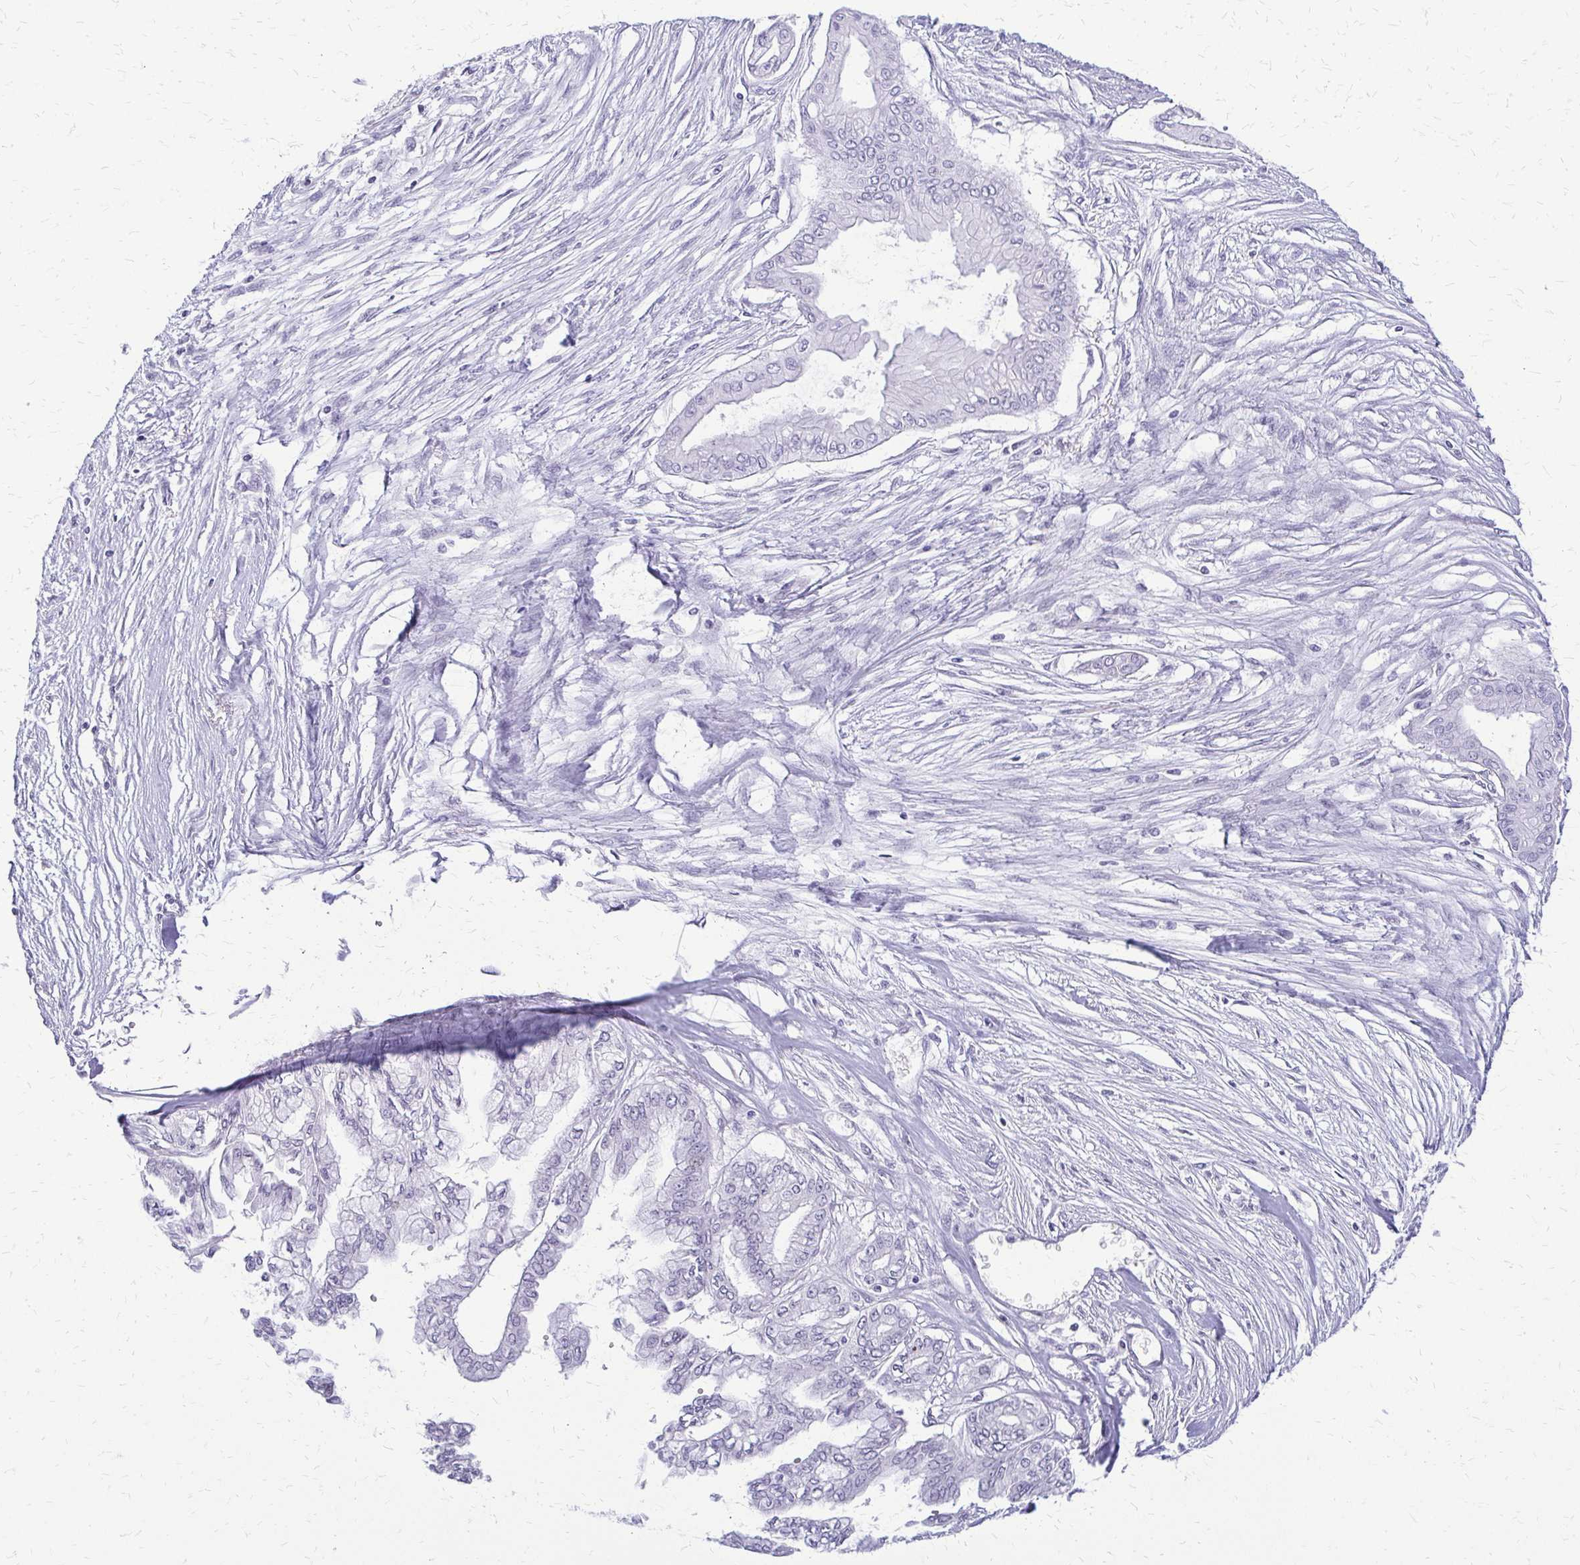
{"staining": {"intensity": "negative", "quantity": "none", "location": "none"}, "tissue": "pancreatic cancer", "cell_type": "Tumor cells", "image_type": "cancer", "snomed": [{"axis": "morphology", "description": "Adenocarcinoma, NOS"}, {"axis": "topography", "description": "Pancreas"}], "caption": "Tumor cells are negative for protein expression in human adenocarcinoma (pancreatic).", "gene": "FAM162B", "patient": {"sex": "female", "age": 68}}